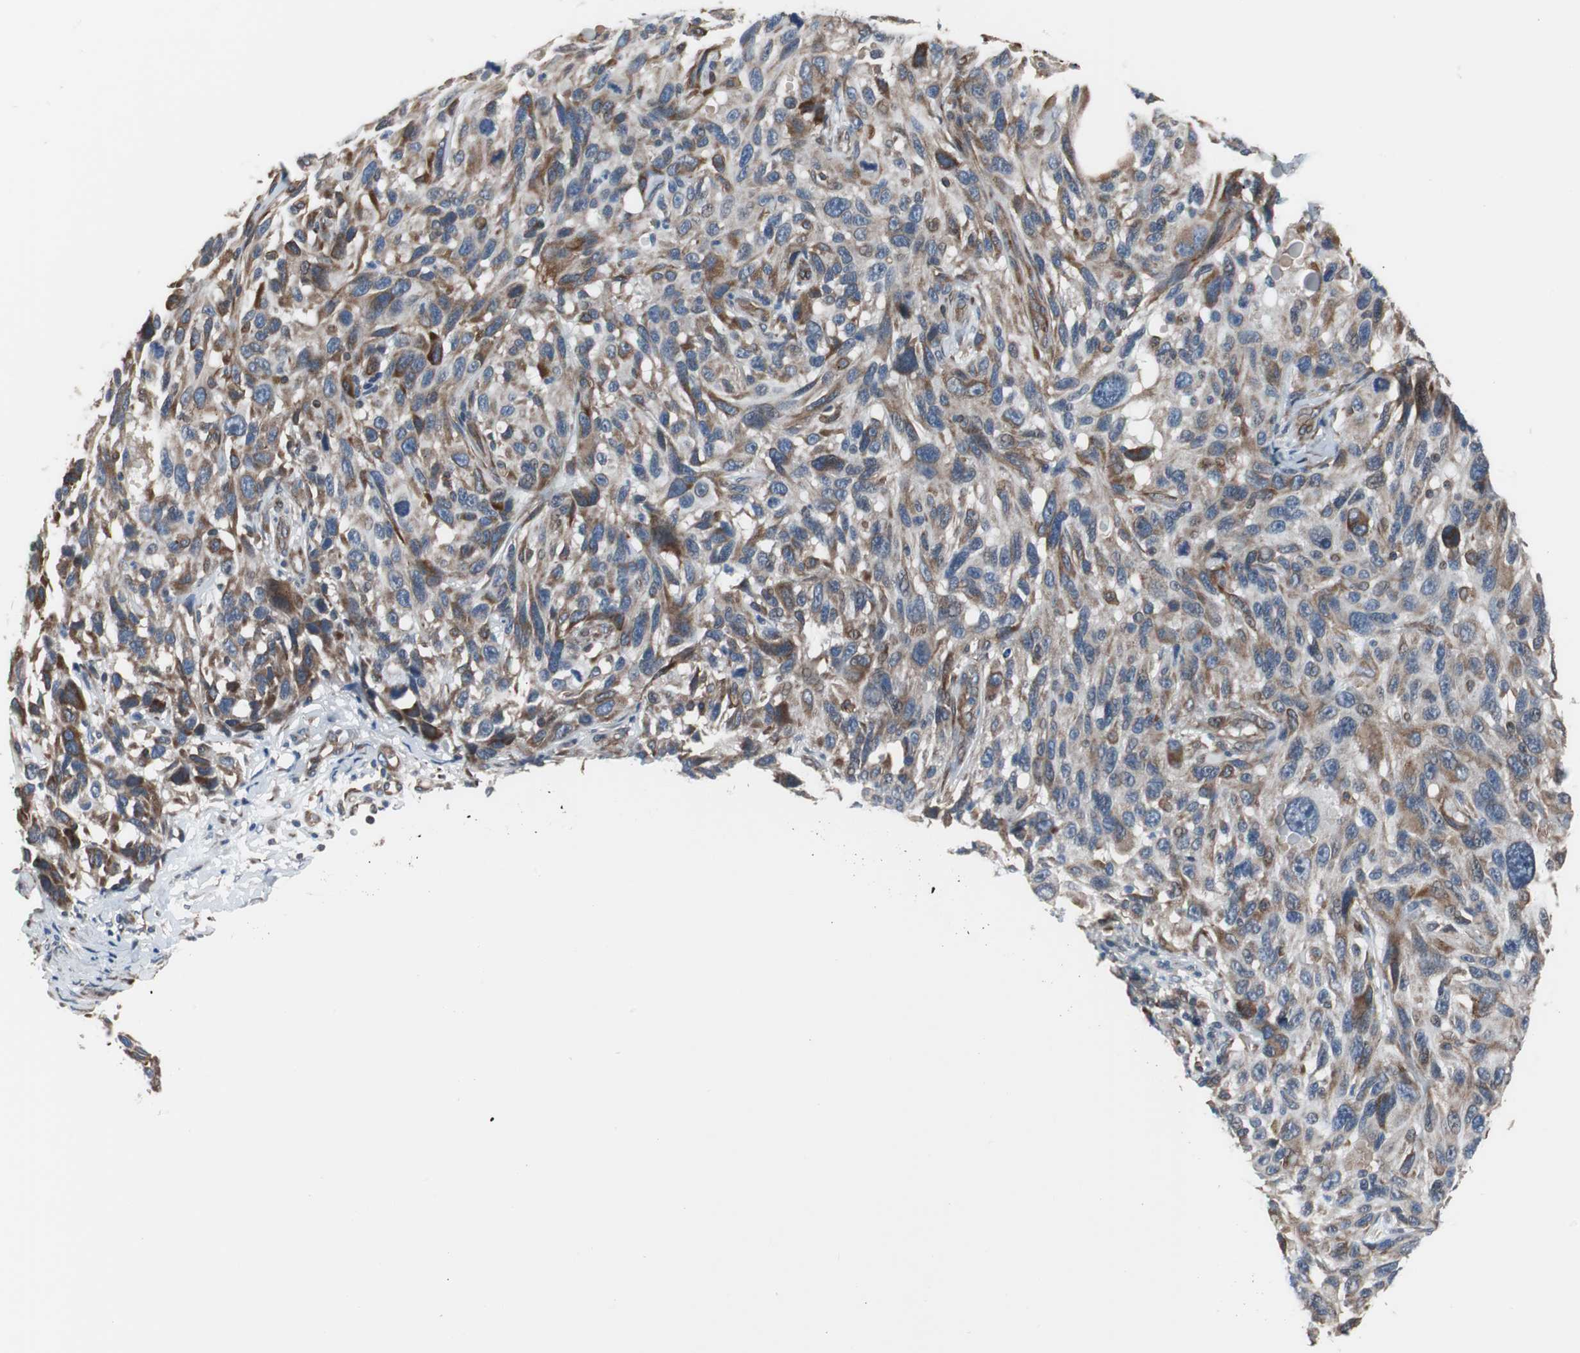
{"staining": {"intensity": "moderate", "quantity": "25%-75%", "location": "cytoplasmic/membranous"}, "tissue": "melanoma", "cell_type": "Tumor cells", "image_type": "cancer", "snomed": [{"axis": "morphology", "description": "Malignant melanoma, NOS"}, {"axis": "topography", "description": "Skin"}], "caption": "The micrograph reveals immunohistochemical staining of melanoma. There is moderate cytoplasmic/membranous positivity is identified in approximately 25%-75% of tumor cells. (brown staining indicates protein expression, while blue staining denotes nuclei).", "gene": "KIF3B", "patient": {"sex": "male", "age": 53}}